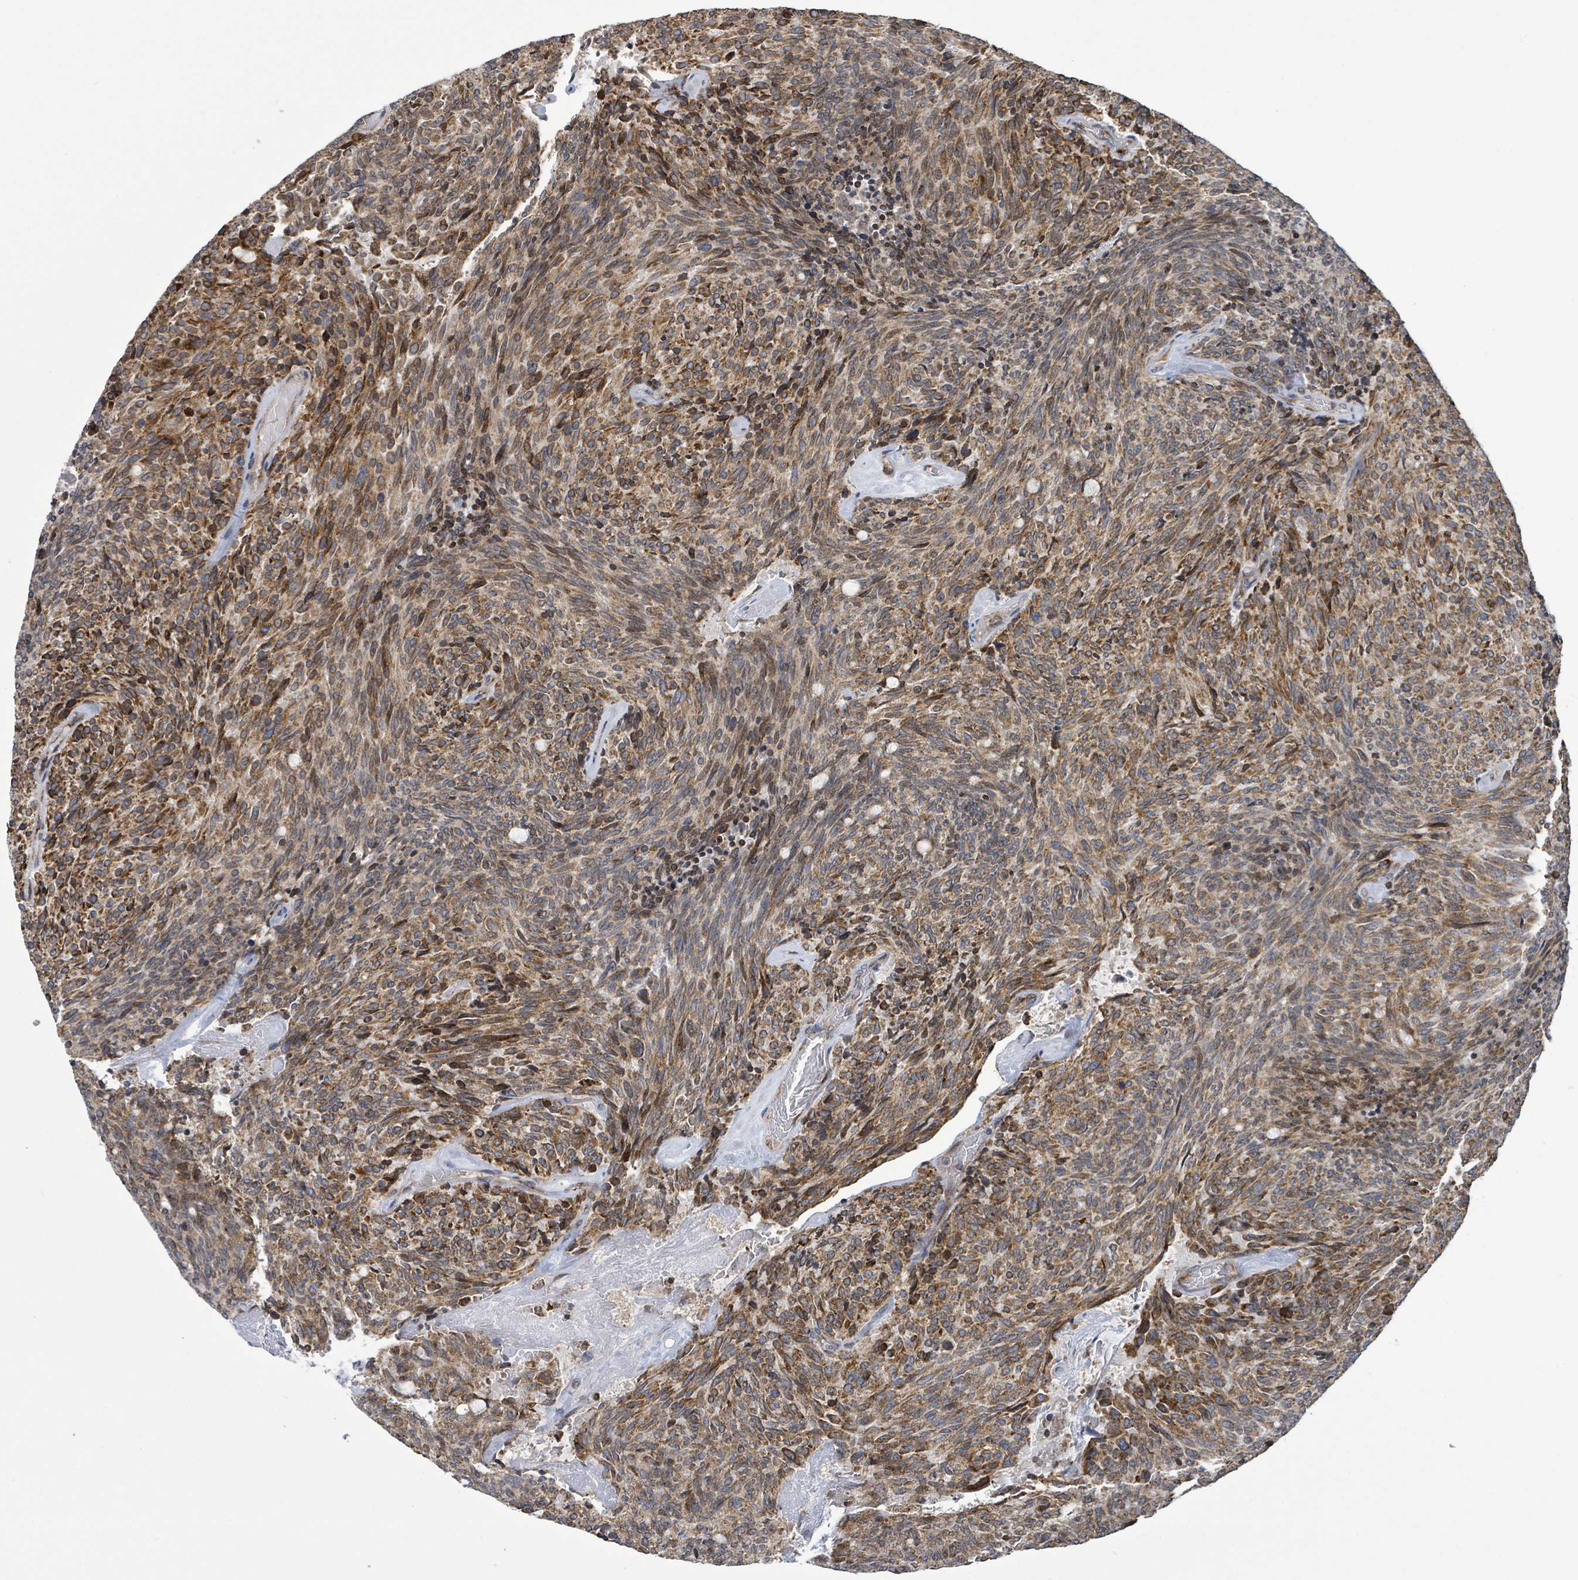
{"staining": {"intensity": "strong", "quantity": ">75%", "location": "cytoplasmic/membranous"}, "tissue": "carcinoid", "cell_type": "Tumor cells", "image_type": "cancer", "snomed": [{"axis": "morphology", "description": "Carcinoid, malignant, NOS"}, {"axis": "topography", "description": "Pancreas"}], "caption": "A high-resolution micrograph shows immunohistochemistry staining of carcinoid (malignant), which displays strong cytoplasmic/membranous positivity in about >75% of tumor cells.", "gene": "NOMO1", "patient": {"sex": "female", "age": 54}}